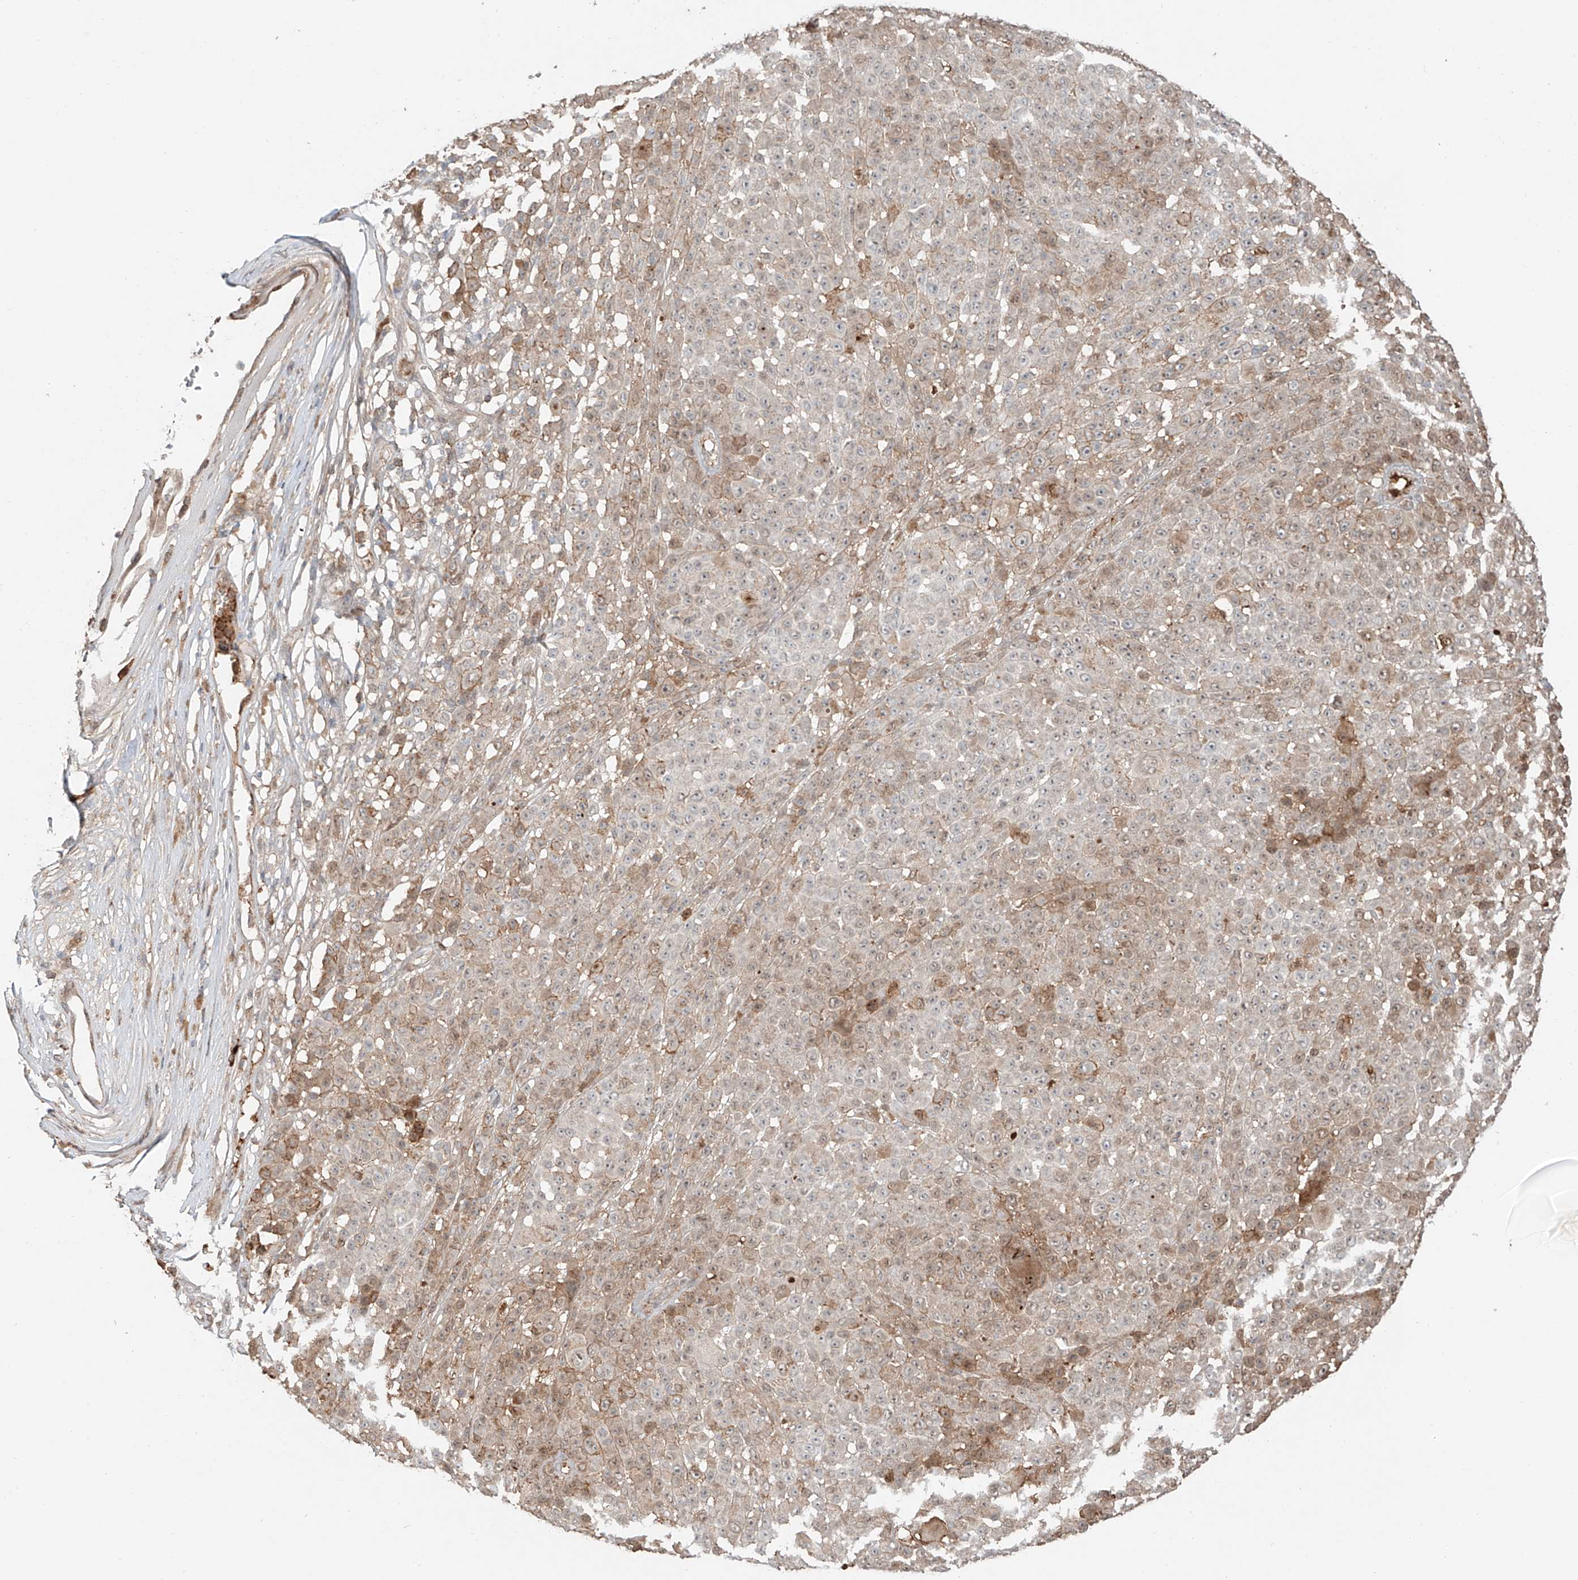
{"staining": {"intensity": "weak", "quantity": "25%-75%", "location": "cytoplasmic/membranous"}, "tissue": "melanoma", "cell_type": "Tumor cells", "image_type": "cancer", "snomed": [{"axis": "morphology", "description": "Malignant melanoma, NOS"}, {"axis": "topography", "description": "Skin"}], "caption": "A low amount of weak cytoplasmic/membranous staining is appreciated in about 25%-75% of tumor cells in melanoma tissue.", "gene": "CEP162", "patient": {"sex": "female", "age": 94}}